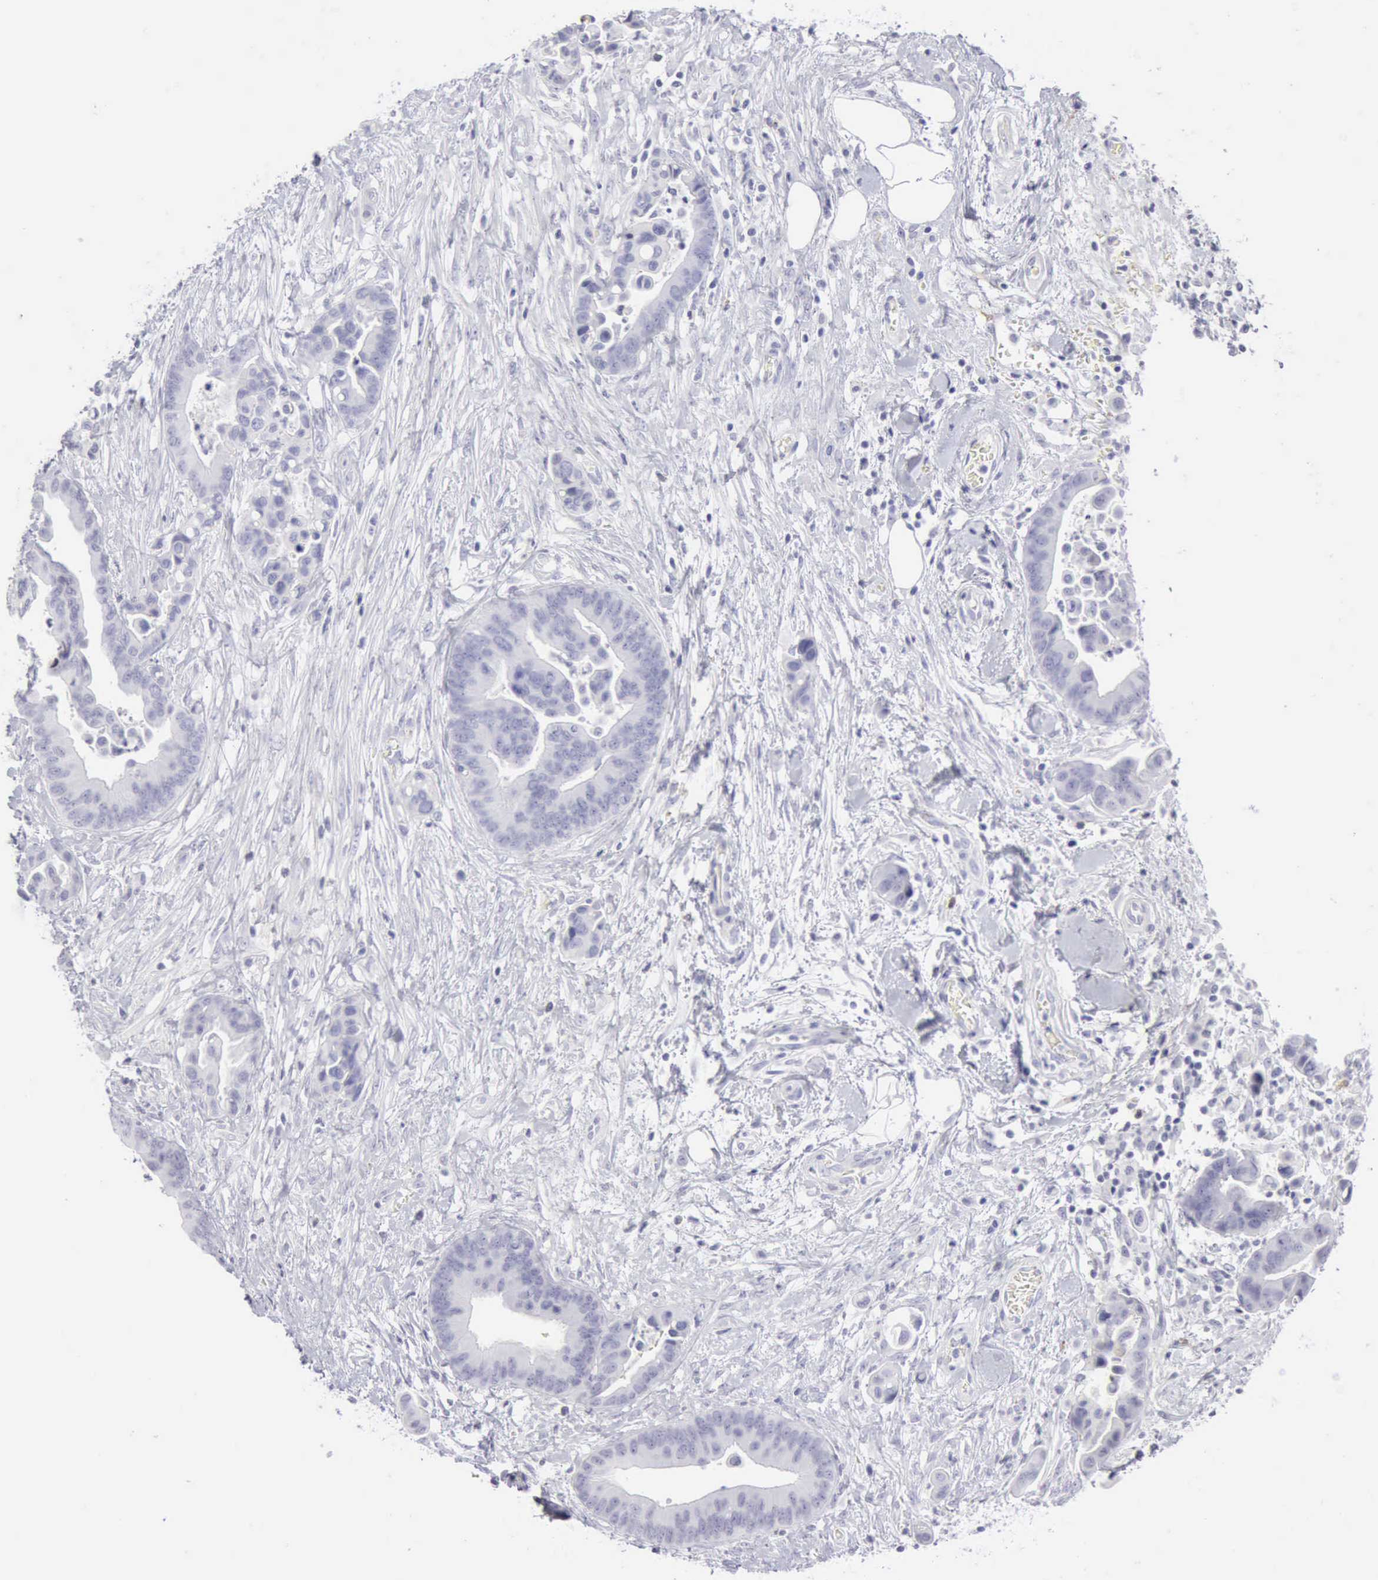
{"staining": {"intensity": "negative", "quantity": "none", "location": "none"}, "tissue": "colorectal cancer", "cell_type": "Tumor cells", "image_type": "cancer", "snomed": [{"axis": "morphology", "description": "Adenocarcinoma, NOS"}, {"axis": "topography", "description": "Colon"}], "caption": "This is an immunohistochemistry photomicrograph of colorectal cancer. There is no expression in tumor cells.", "gene": "NCAM1", "patient": {"sex": "male", "age": 82}}